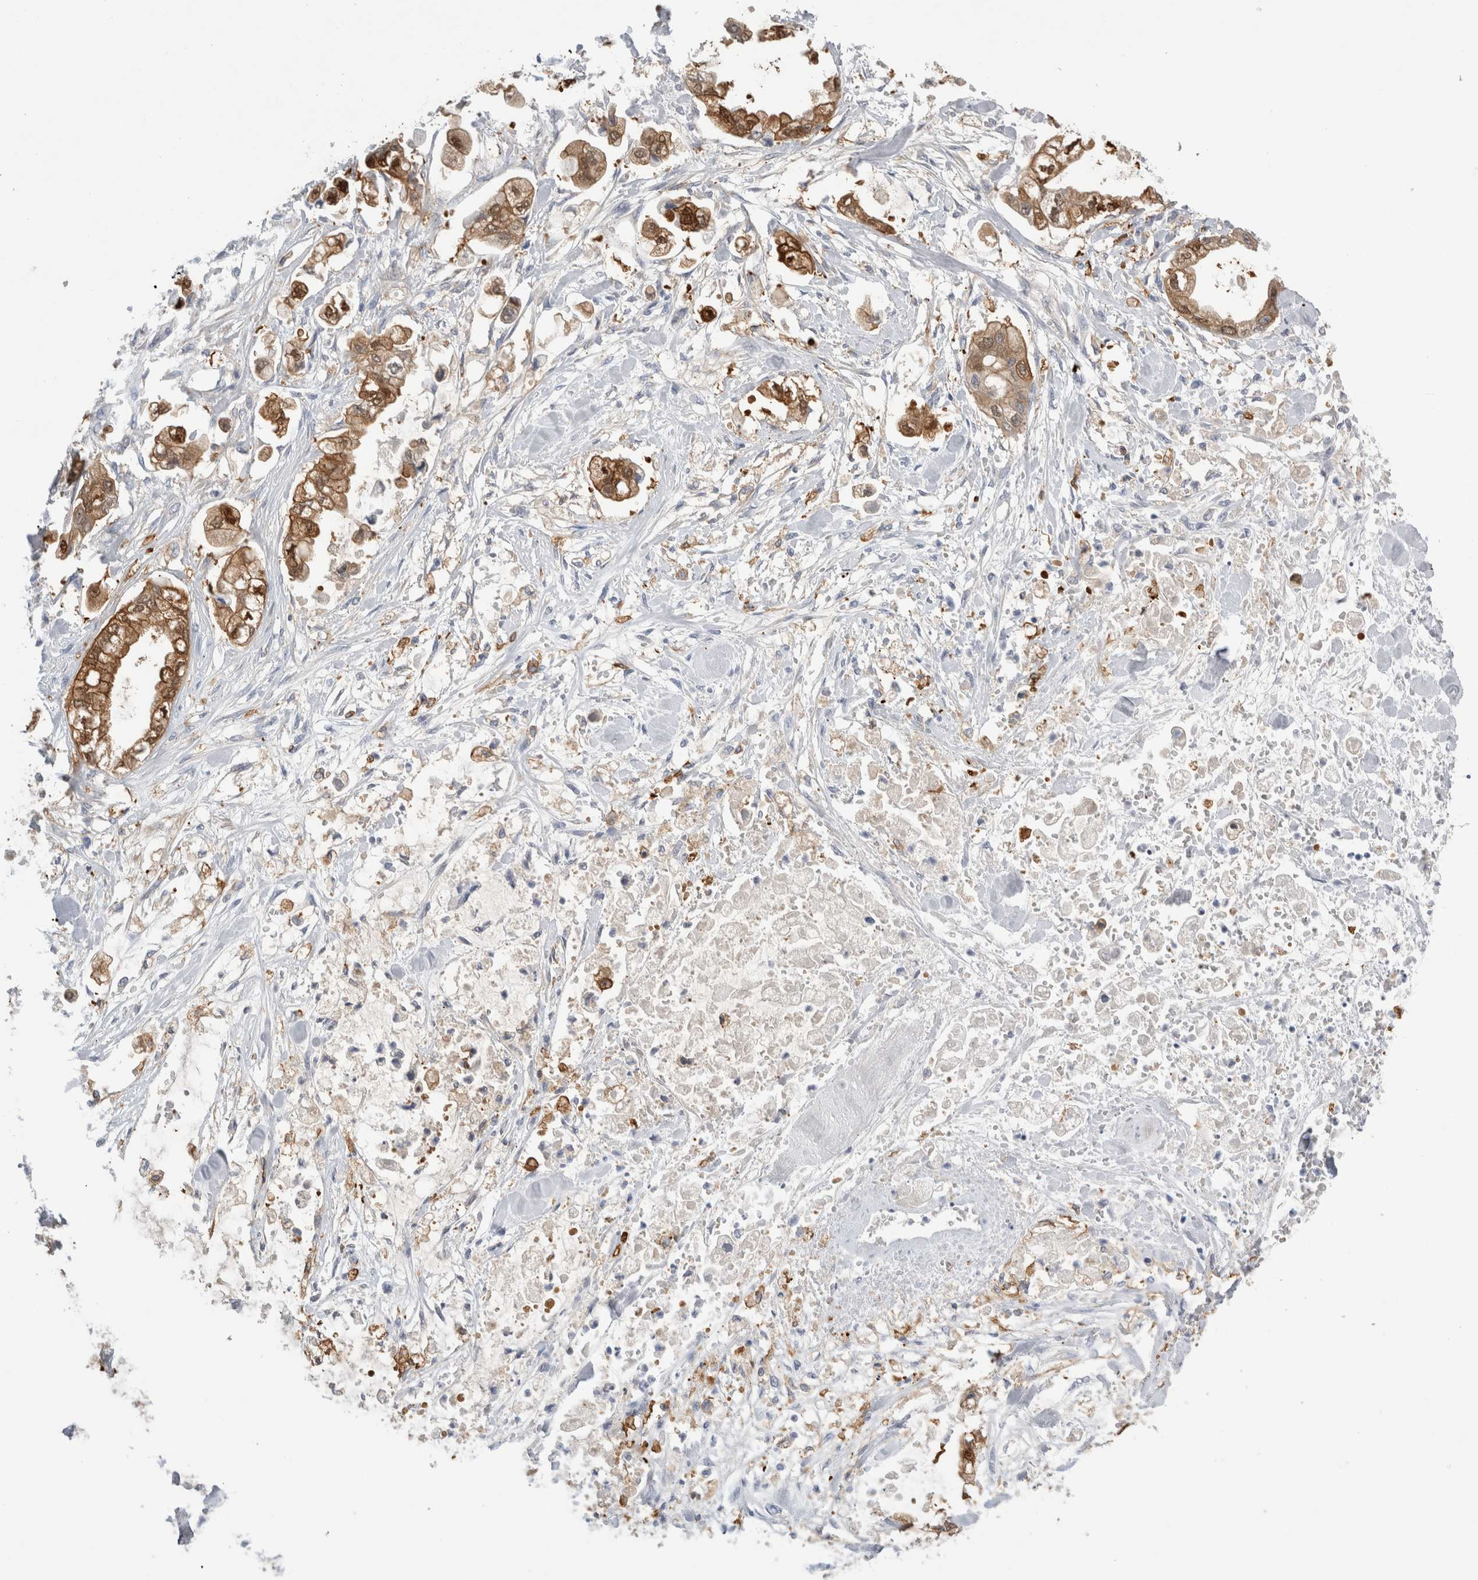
{"staining": {"intensity": "moderate", "quantity": ">75%", "location": "cytoplasmic/membranous,nuclear"}, "tissue": "stomach cancer", "cell_type": "Tumor cells", "image_type": "cancer", "snomed": [{"axis": "morphology", "description": "Normal tissue, NOS"}, {"axis": "morphology", "description": "Adenocarcinoma, NOS"}, {"axis": "topography", "description": "Stomach"}], "caption": "Adenocarcinoma (stomach) tissue reveals moderate cytoplasmic/membranous and nuclear positivity in about >75% of tumor cells (IHC, brightfield microscopy, high magnification).", "gene": "NAPEPLD", "patient": {"sex": "male", "age": 62}}